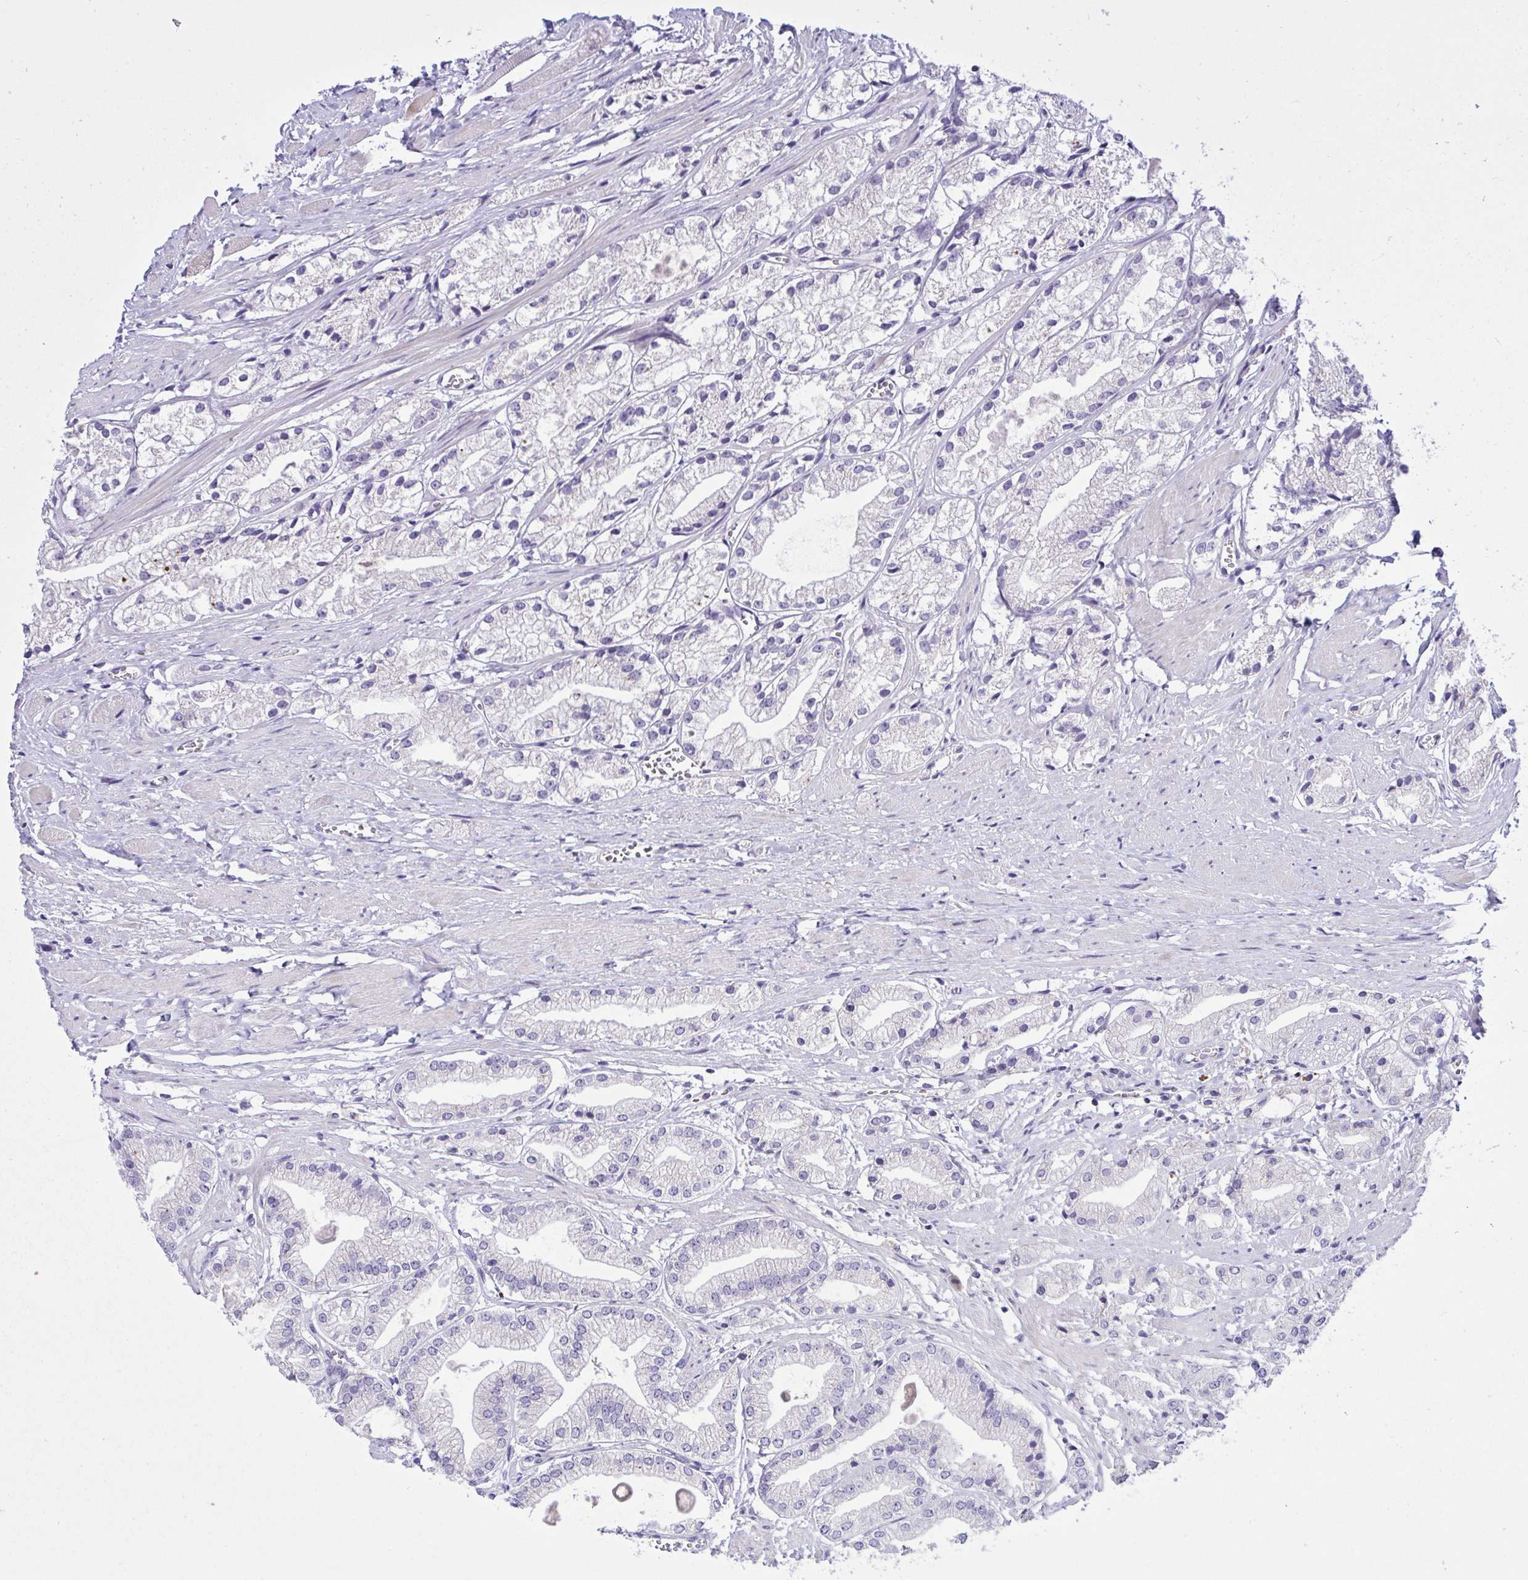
{"staining": {"intensity": "negative", "quantity": "none", "location": "none"}, "tissue": "prostate cancer", "cell_type": "Tumor cells", "image_type": "cancer", "snomed": [{"axis": "morphology", "description": "Adenocarcinoma, Low grade"}, {"axis": "topography", "description": "Prostate"}], "caption": "IHC micrograph of neoplastic tissue: prostate cancer (adenocarcinoma (low-grade)) stained with DAB (3,3'-diaminobenzidine) displays no significant protein expression in tumor cells.", "gene": "WDR97", "patient": {"sex": "male", "age": 69}}